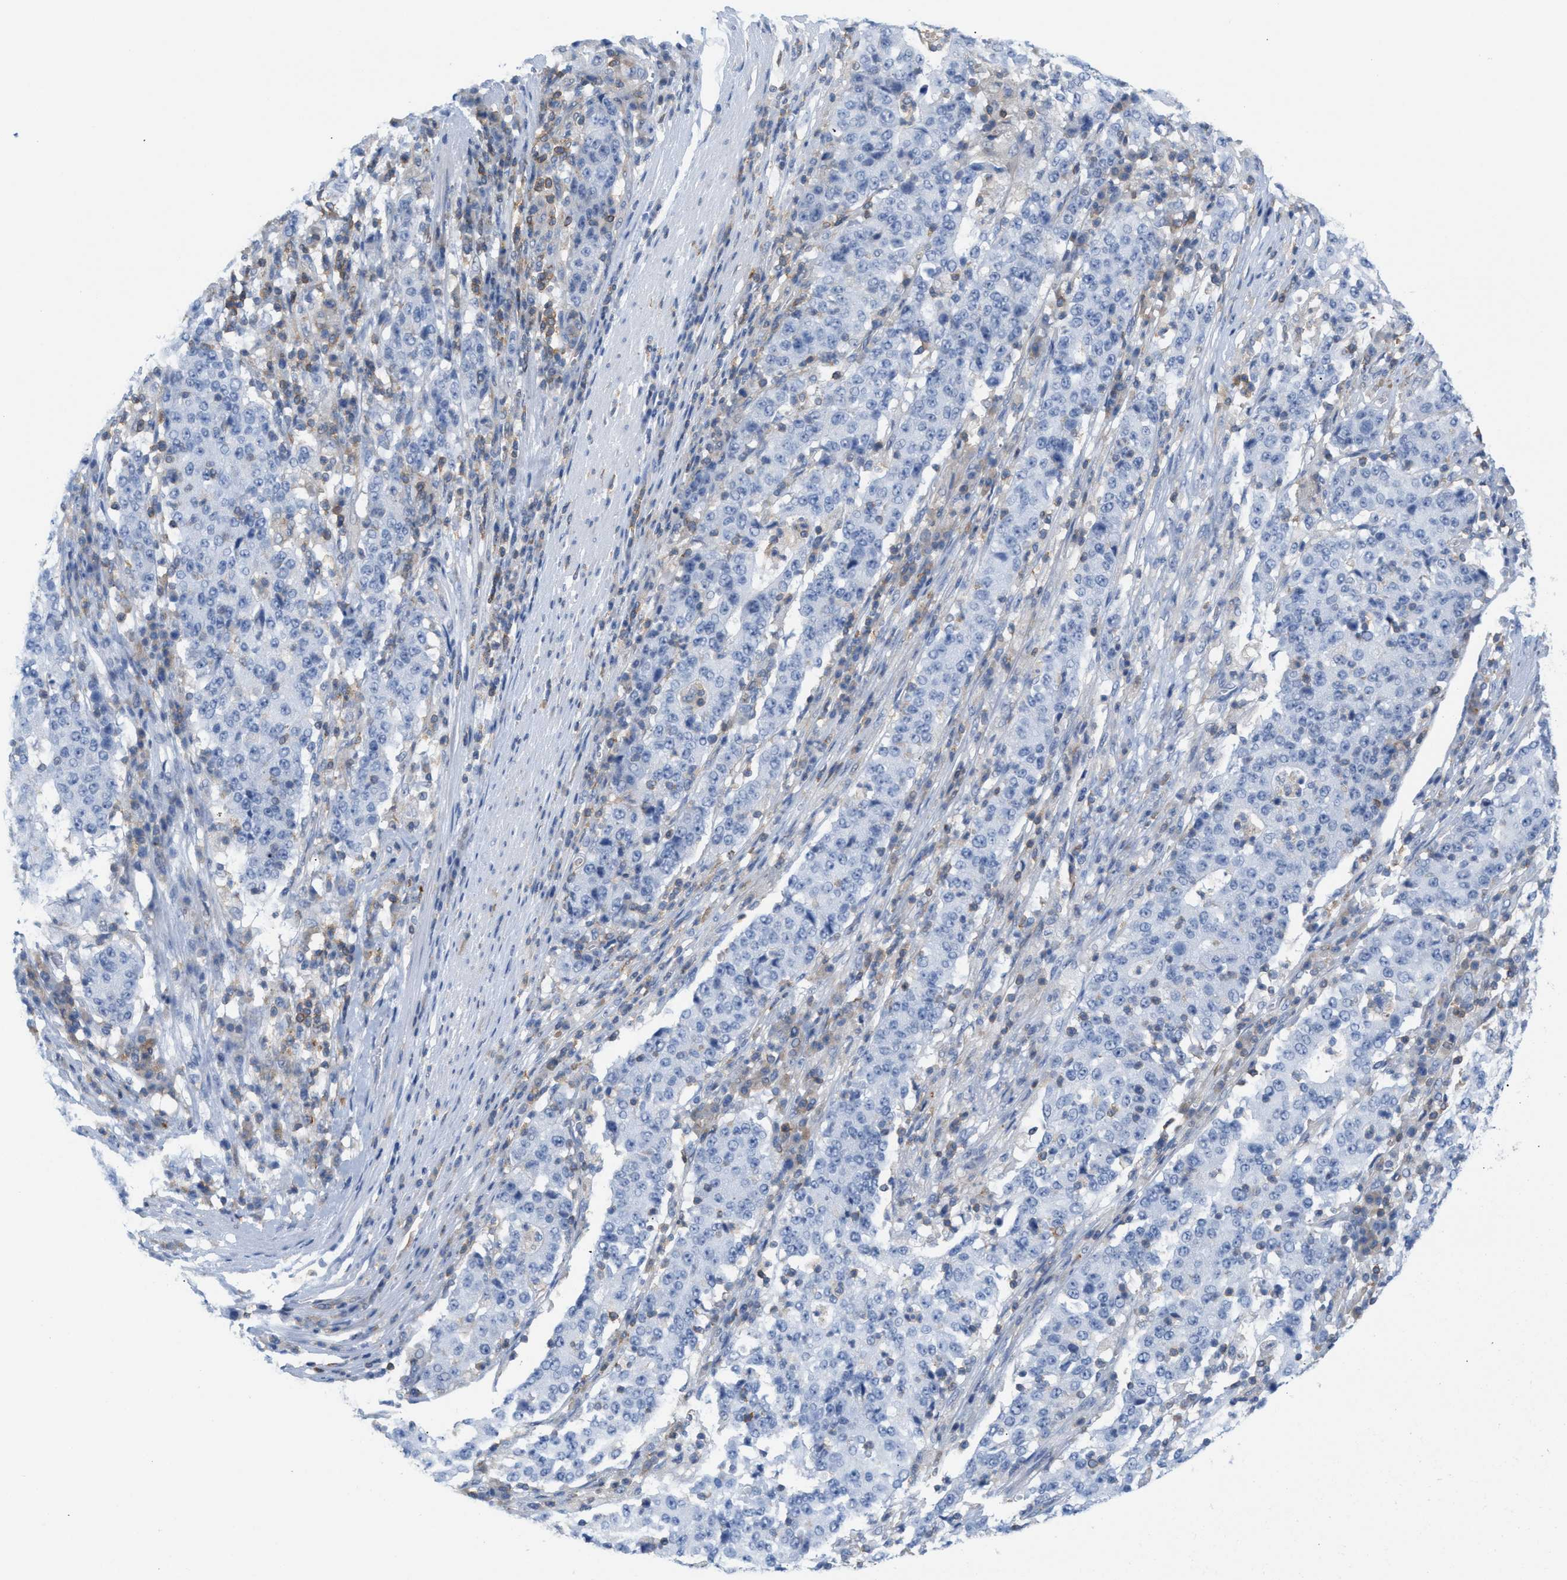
{"staining": {"intensity": "negative", "quantity": "none", "location": "none"}, "tissue": "stomach cancer", "cell_type": "Tumor cells", "image_type": "cancer", "snomed": [{"axis": "morphology", "description": "Adenocarcinoma, NOS"}, {"axis": "topography", "description": "Stomach"}], "caption": "A photomicrograph of stomach cancer (adenocarcinoma) stained for a protein reveals no brown staining in tumor cells.", "gene": "IL16", "patient": {"sex": "male", "age": 59}}